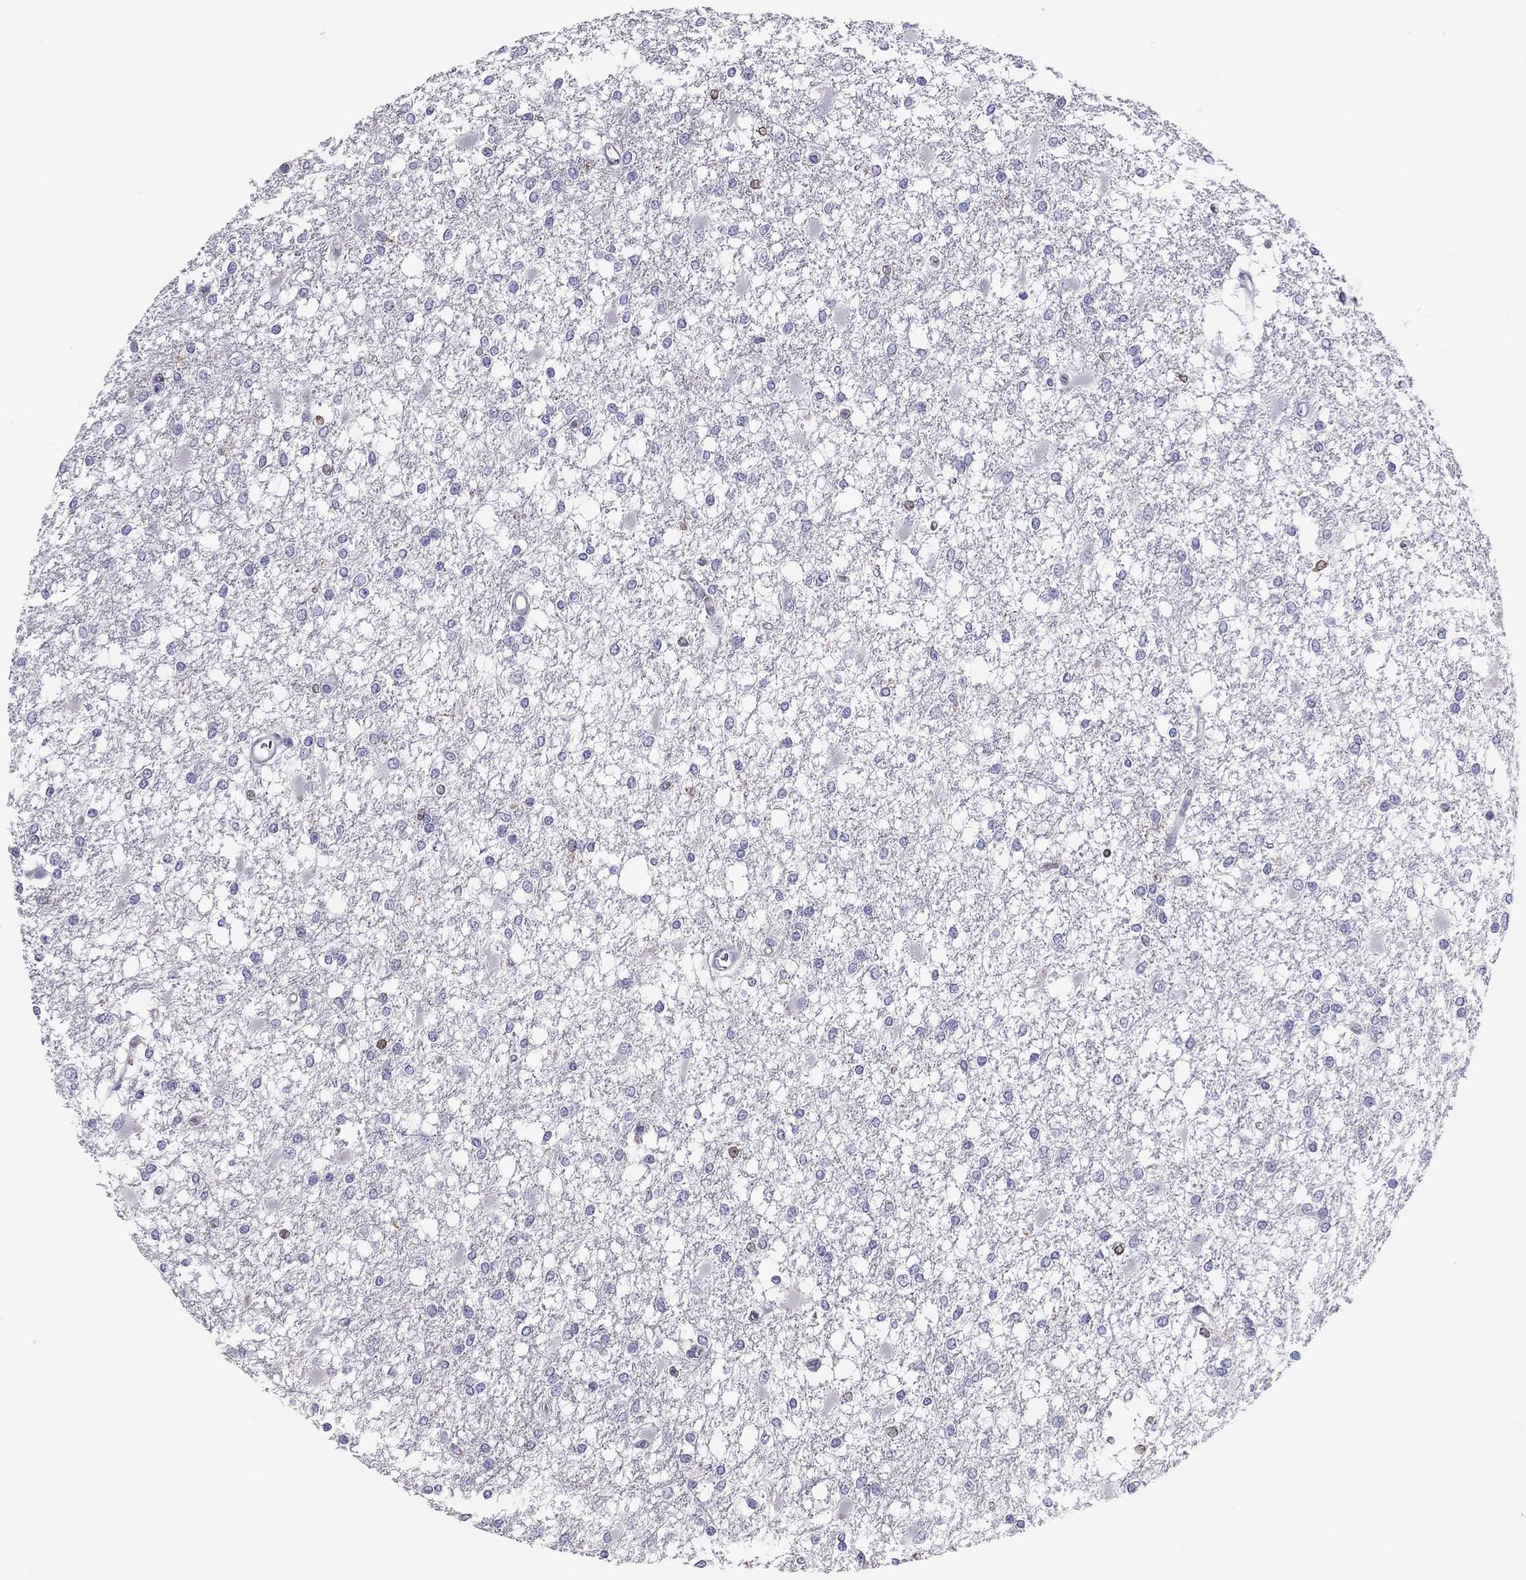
{"staining": {"intensity": "negative", "quantity": "none", "location": "none"}, "tissue": "glioma", "cell_type": "Tumor cells", "image_type": "cancer", "snomed": [{"axis": "morphology", "description": "Glioma, malignant, High grade"}, {"axis": "topography", "description": "Cerebral cortex"}], "caption": "Photomicrograph shows no significant protein positivity in tumor cells of glioma.", "gene": "ADORA2A", "patient": {"sex": "male", "age": 79}}